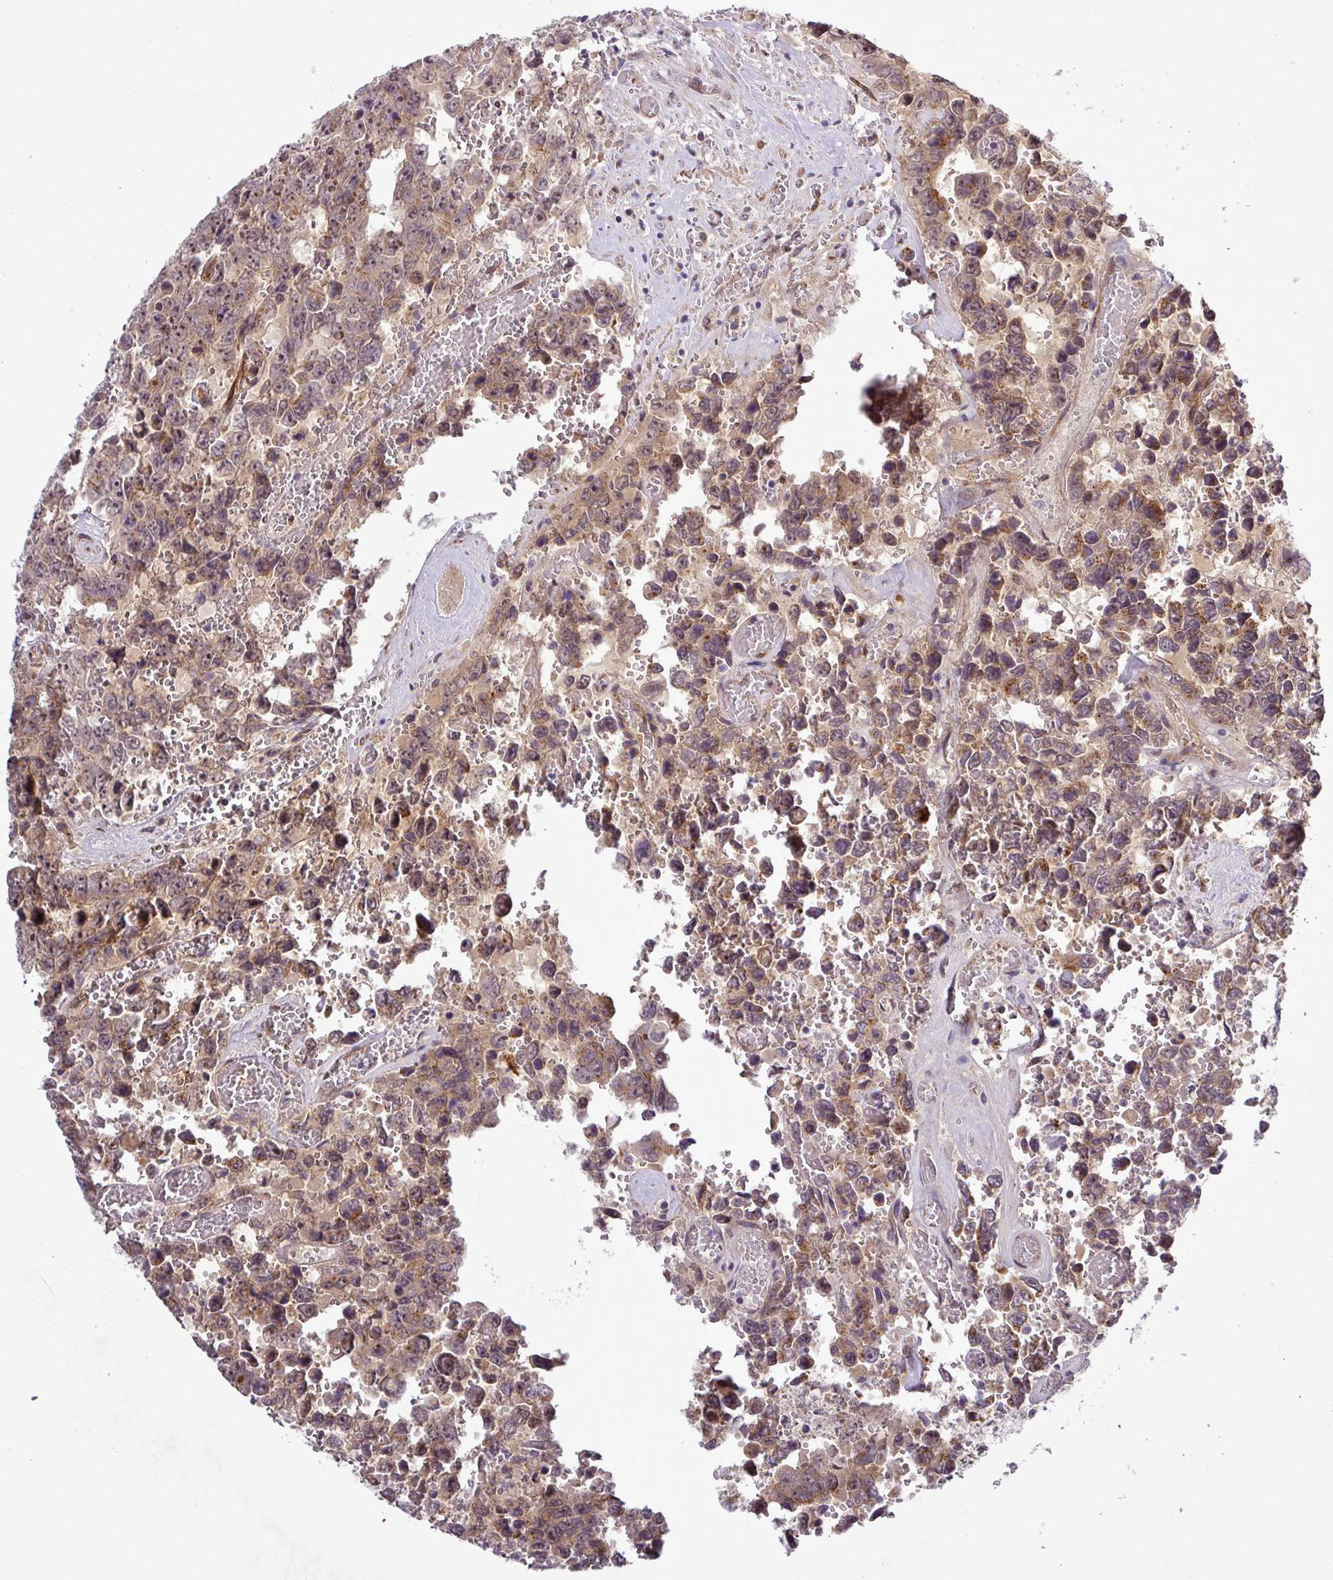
{"staining": {"intensity": "moderate", "quantity": ">75%", "location": "cytoplasmic/membranous,nuclear"}, "tissue": "testis cancer", "cell_type": "Tumor cells", "image_type": "cancer", "snomed": [{"axis": "morphology", "description": "Normal tissue, NOS"}, {"axis": "morphology", "description": "Carcinoma, Embryonal, NOS"}, {"axis": "topography", "description": "Testis"}, {"axis": "topography", "description": "Epididymis"}], "caption": "Protein staining of embryonal carcinoma (testis) tissue exhibits moderate cytoplasmic/membranous and nuclear expression in about >75% of tumor cells. Using DAB (brown) and hematoxylin (blue) stains, captured at high magnification using brightfield microscopy.", "gene": "PCDH1", "patient": {"sex": "male", "age": 25}}